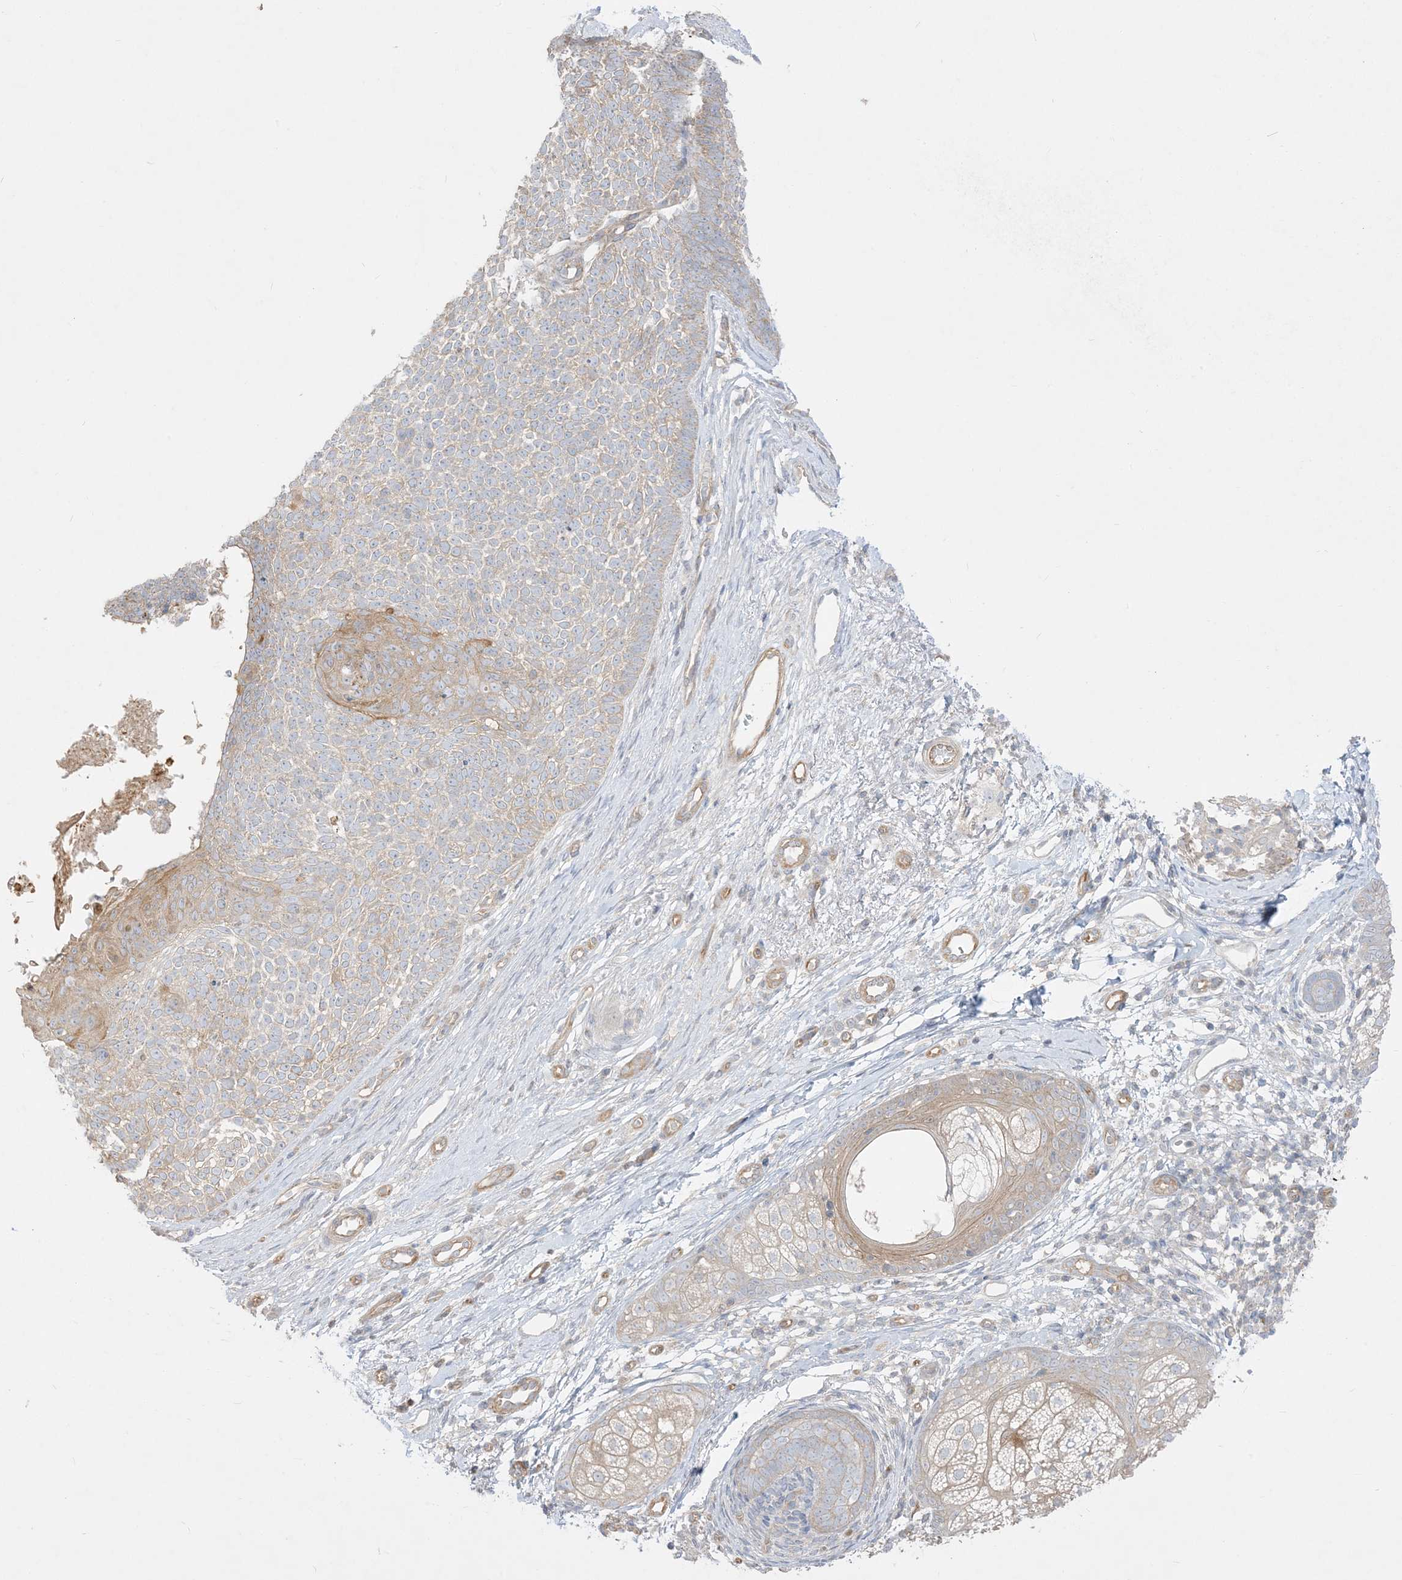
{"staining": {"intensity": "weak", "quantity": "<25%", "location": "cytoplasmic/membranous"}, "tissue": "skin cancer", "cell_type": "Tumor cells", "image_type": "cancer", "snomed": [{"axis": "morphology", "description": "Basal cell carcinoma"}, {"axis": "topography", "description": "Skin"}], "caption": "Immunohistochemistry image of skin cancer stained for a protein (brown), which displays no expression in tumor cells.", "gene": "ARHGEF9", "patient": {"sex": "female", "age": 81}}